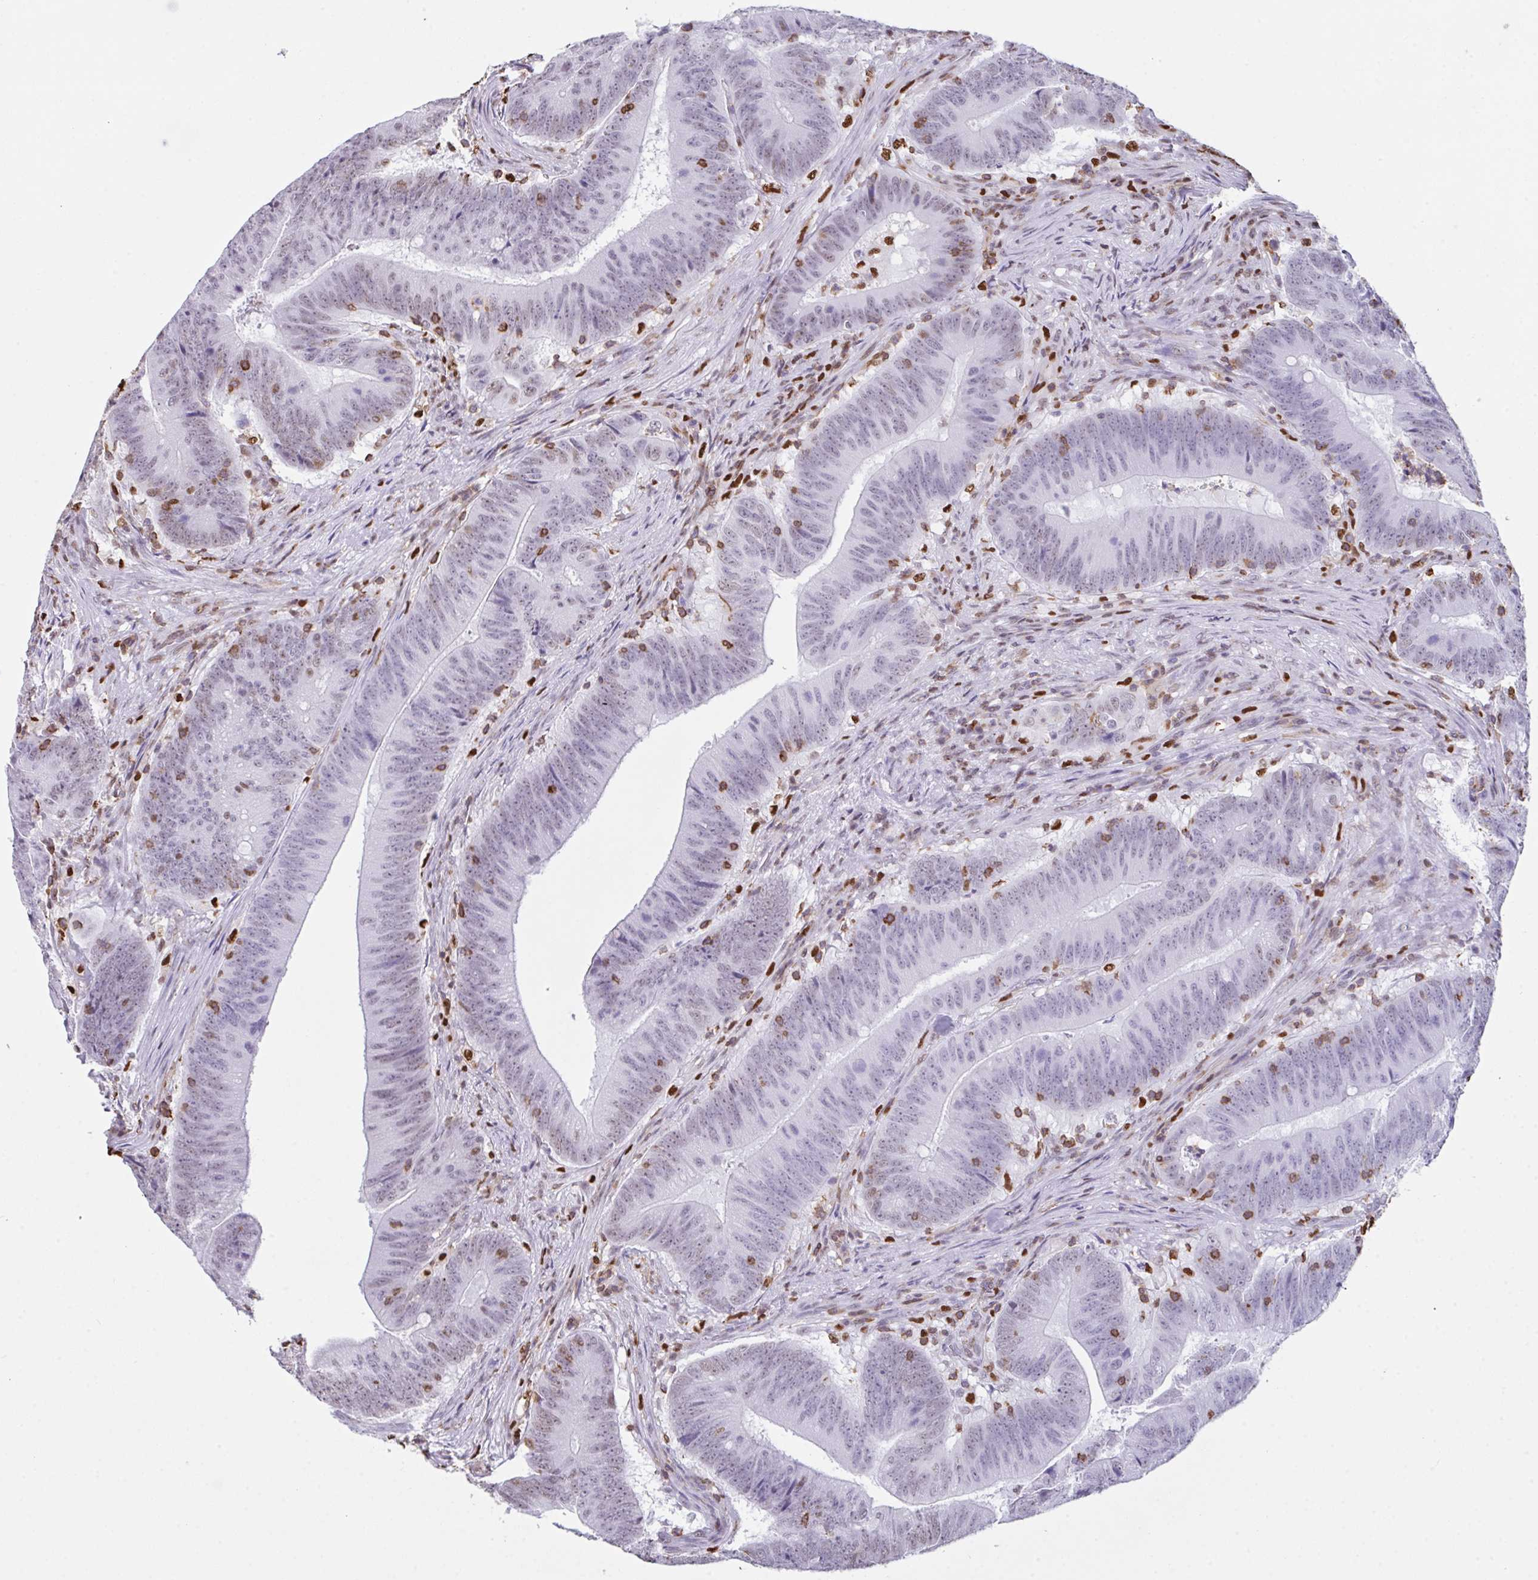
{"staining": {"intensity": "weak", "quantity": "25%-75%", "location": "nuclear"}, "tissue": "colorectal cancer", "cell_type": "Tumor cells", "image_type": "cancer", "snomed": [{"axis": "morphology", "description": "Adenocarcinoma, NOS"}, {"axis": "topography", "description": "Colon"}], "caption": "There is low levels of weak nuclear staining in tumor cells of colorectal cancer, as demonstrated by immunohistochemical staining (brown color).", "gene": "BTBD10", "patient": {"sex": "female", "age": 87}}